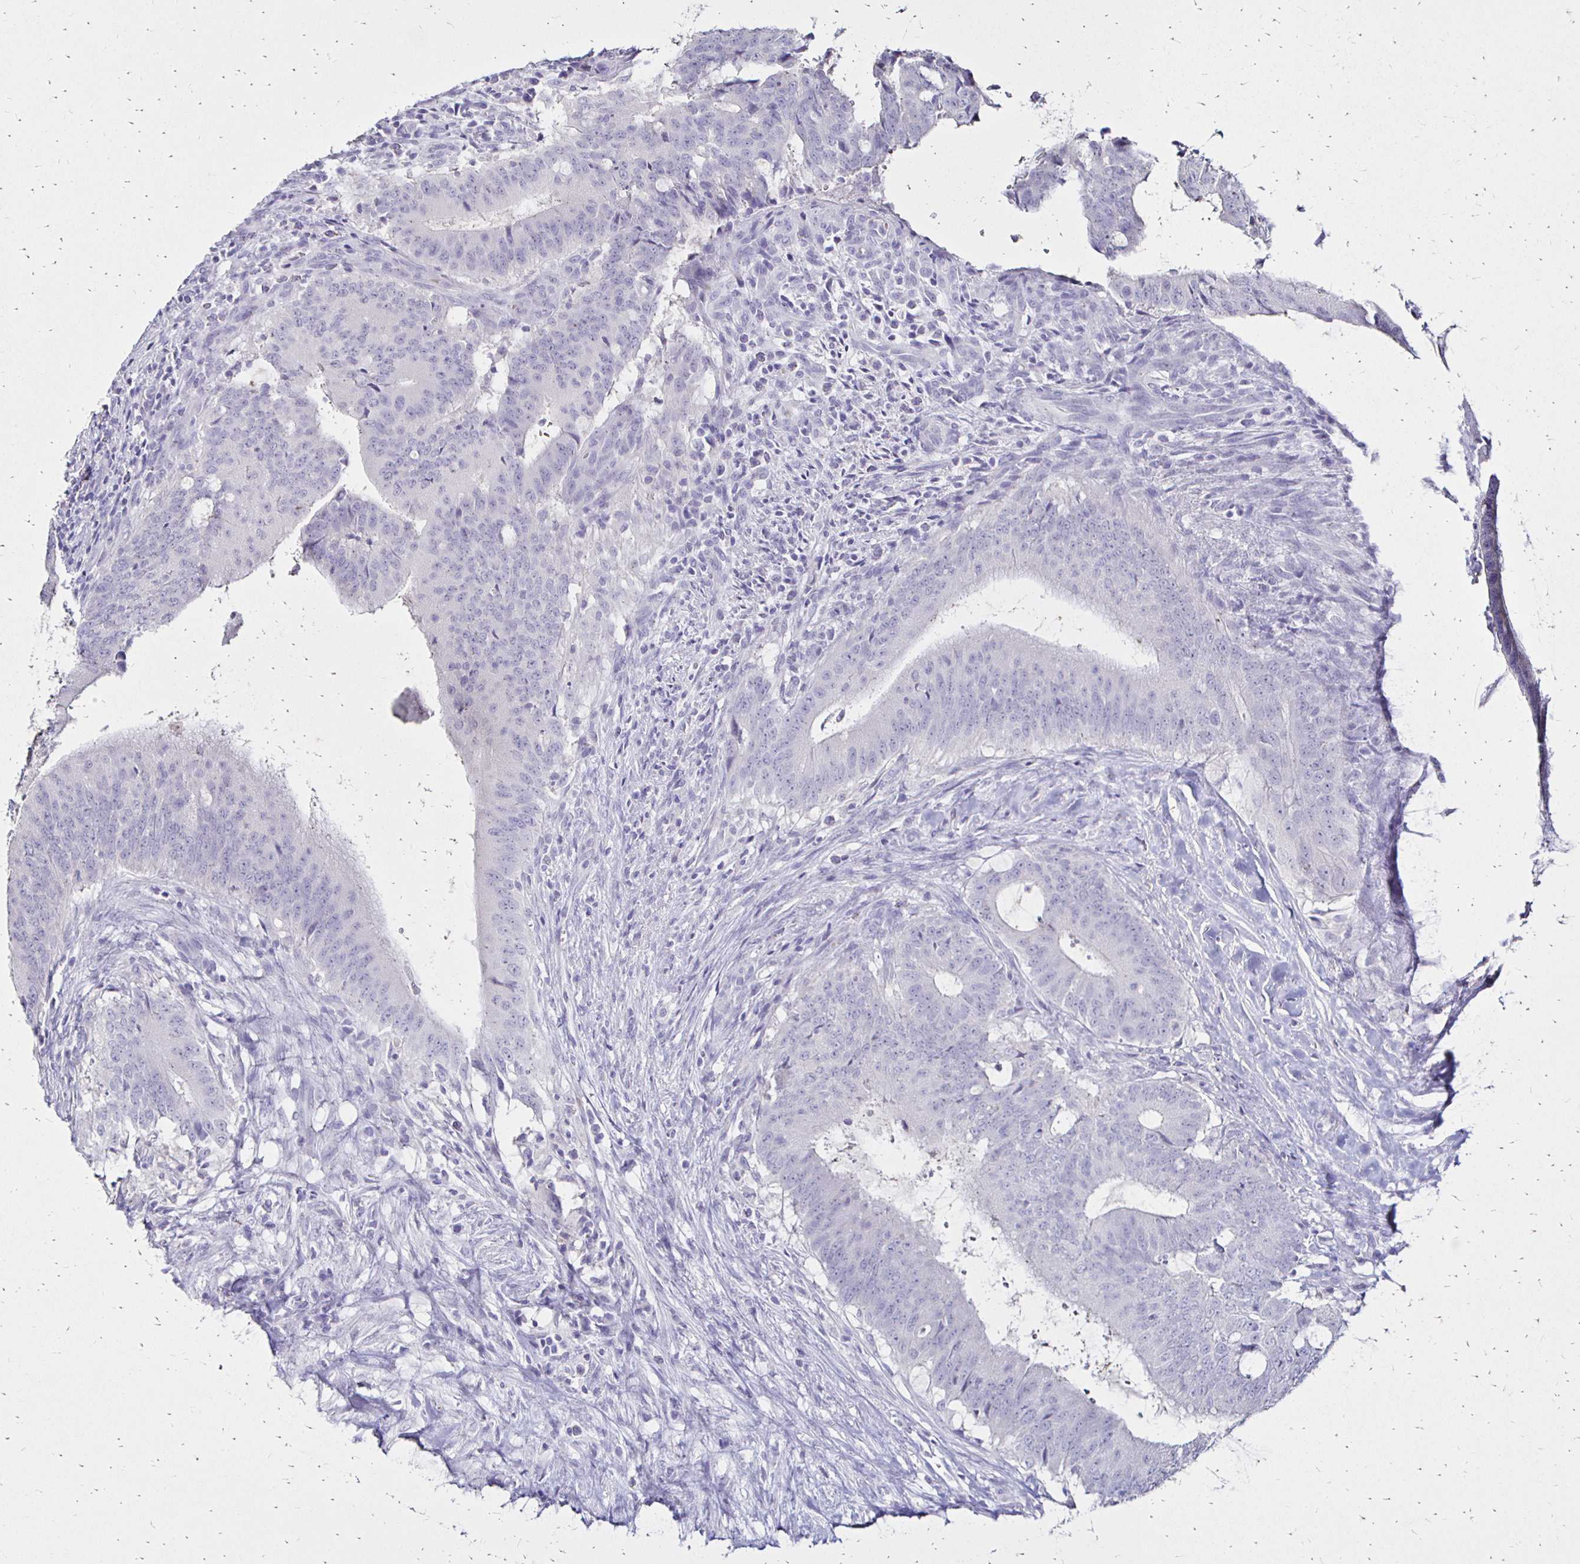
{"staining": {"intensity": "negative", "quantity": "none", "location": "none"}, "tissue": "colorectal cancer", "cell_type": "Tumor cells", "image_type": "cancer", "snomed": [{"axis": "morphology", "description": "Adenocarcinoma, NOS"}, {"axis": "topography", "description": "Colon"}], "caption": "A high-resolution photomicrograph shows immunohistochemistry (IHC) staining of adenocarcinoma (colorectal), which displays no significant expression in tumor cells.", "gene": "IRGC", "patient": {"sex": "female", "age": 43}}